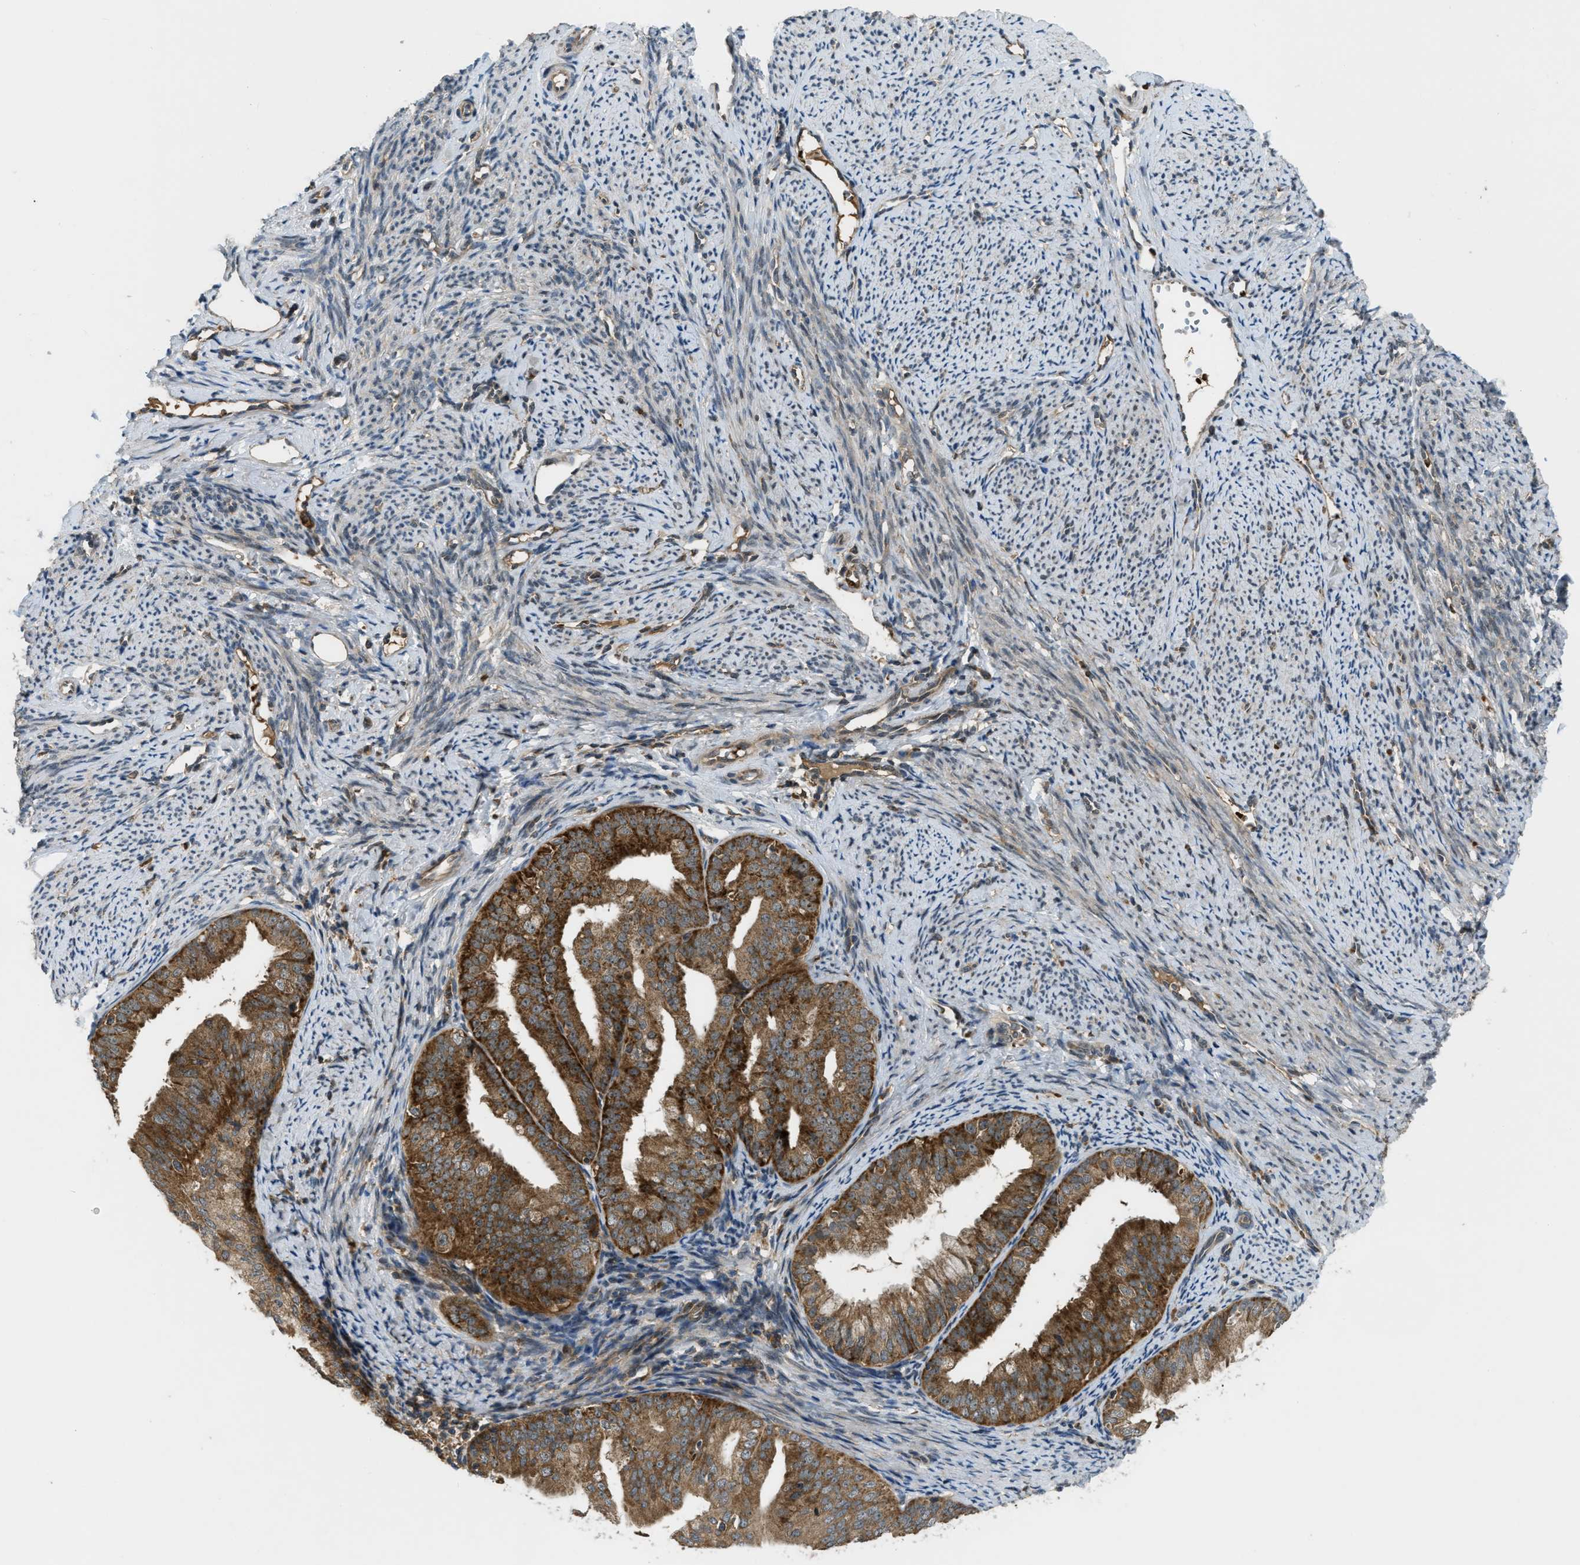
{"staining": {"intensity": "strong", "quantity": ">75%", "location": "cytoplasmic/membranous"}, "tissue": "endometrial cancer", "cell_type": "Tumor cells", "image_type": "cancer", "snomed": [{"axis": "morphology", "description": "Adenocarcinoma, NOS"}, {"axis": "topography", "description": "Endometrium"}], "caption": "Protein staining of endometrial cancer (adenocarcinoma) tissue reveals strong cytoplasmic/membranous staining in approximately >75% of tumor cells. (DAB IHC with brightfield microscopy, high magnification).", "gene": "ZNF71", "patient": {"sex": "female", "age": 63}}